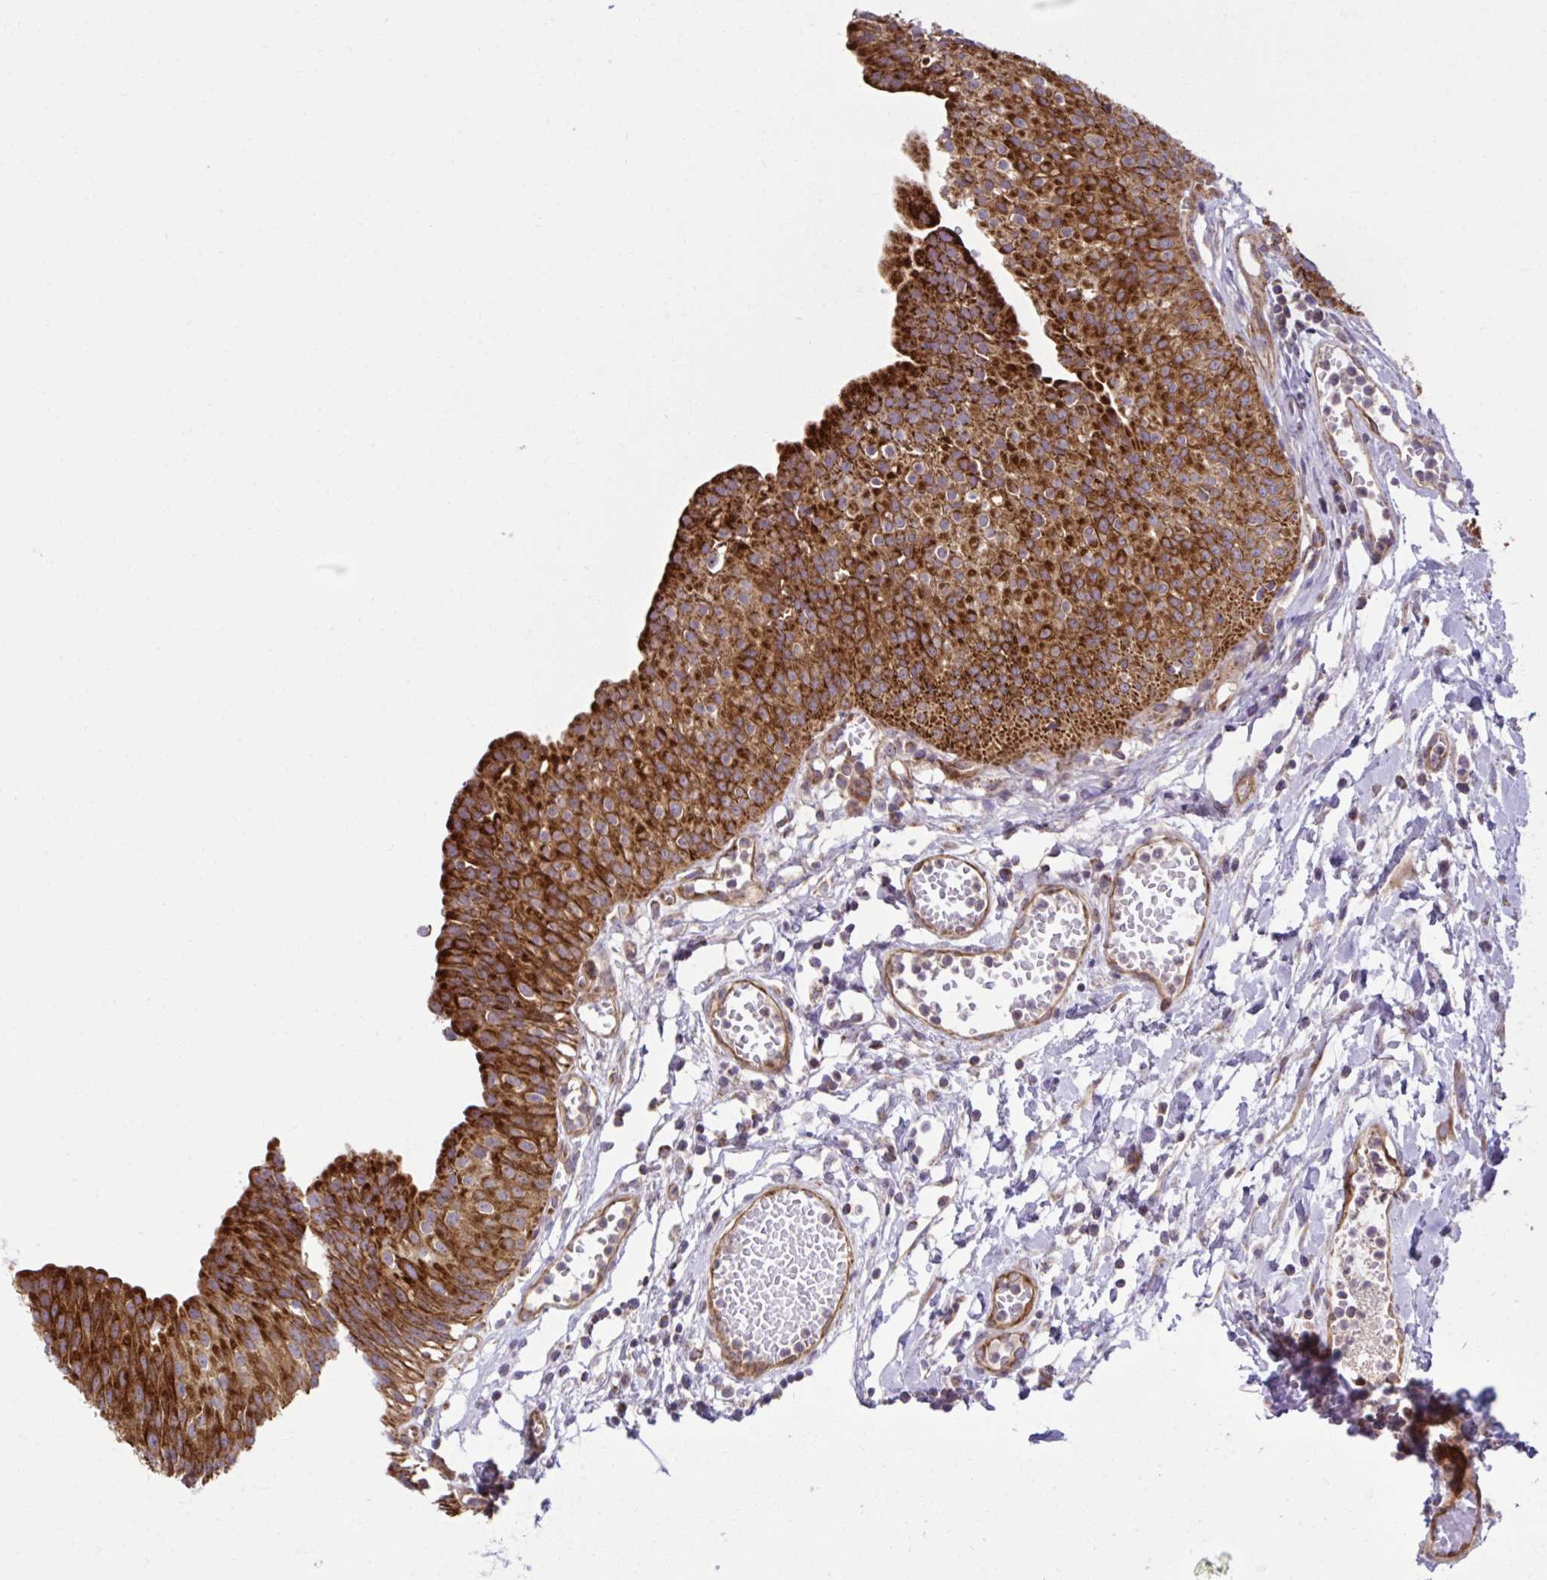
{"staining": {"intensity": "strong", "quantity": ">75%", "location": "cytoplasmic/membranous"}, "tissue": "urinary bladder", "cell_type": "Urothelial cells", "image_type": "normal", "snomed": [{"axis": "morphology", "description": "Normal tissue, NOS"}, {"axis": "topography", "description": "Urinary bladder"}], "caption": "Immunohistochemistry (DAB (3,3'-diaminobenzidine)) staining of benign human urinary bladder demonstrates strong cytoplasmic/membranous protein positivity in about >75% of urothelial cells.", "gene": "LIMS1", "patient": {"sex": "male", "age": 64}}